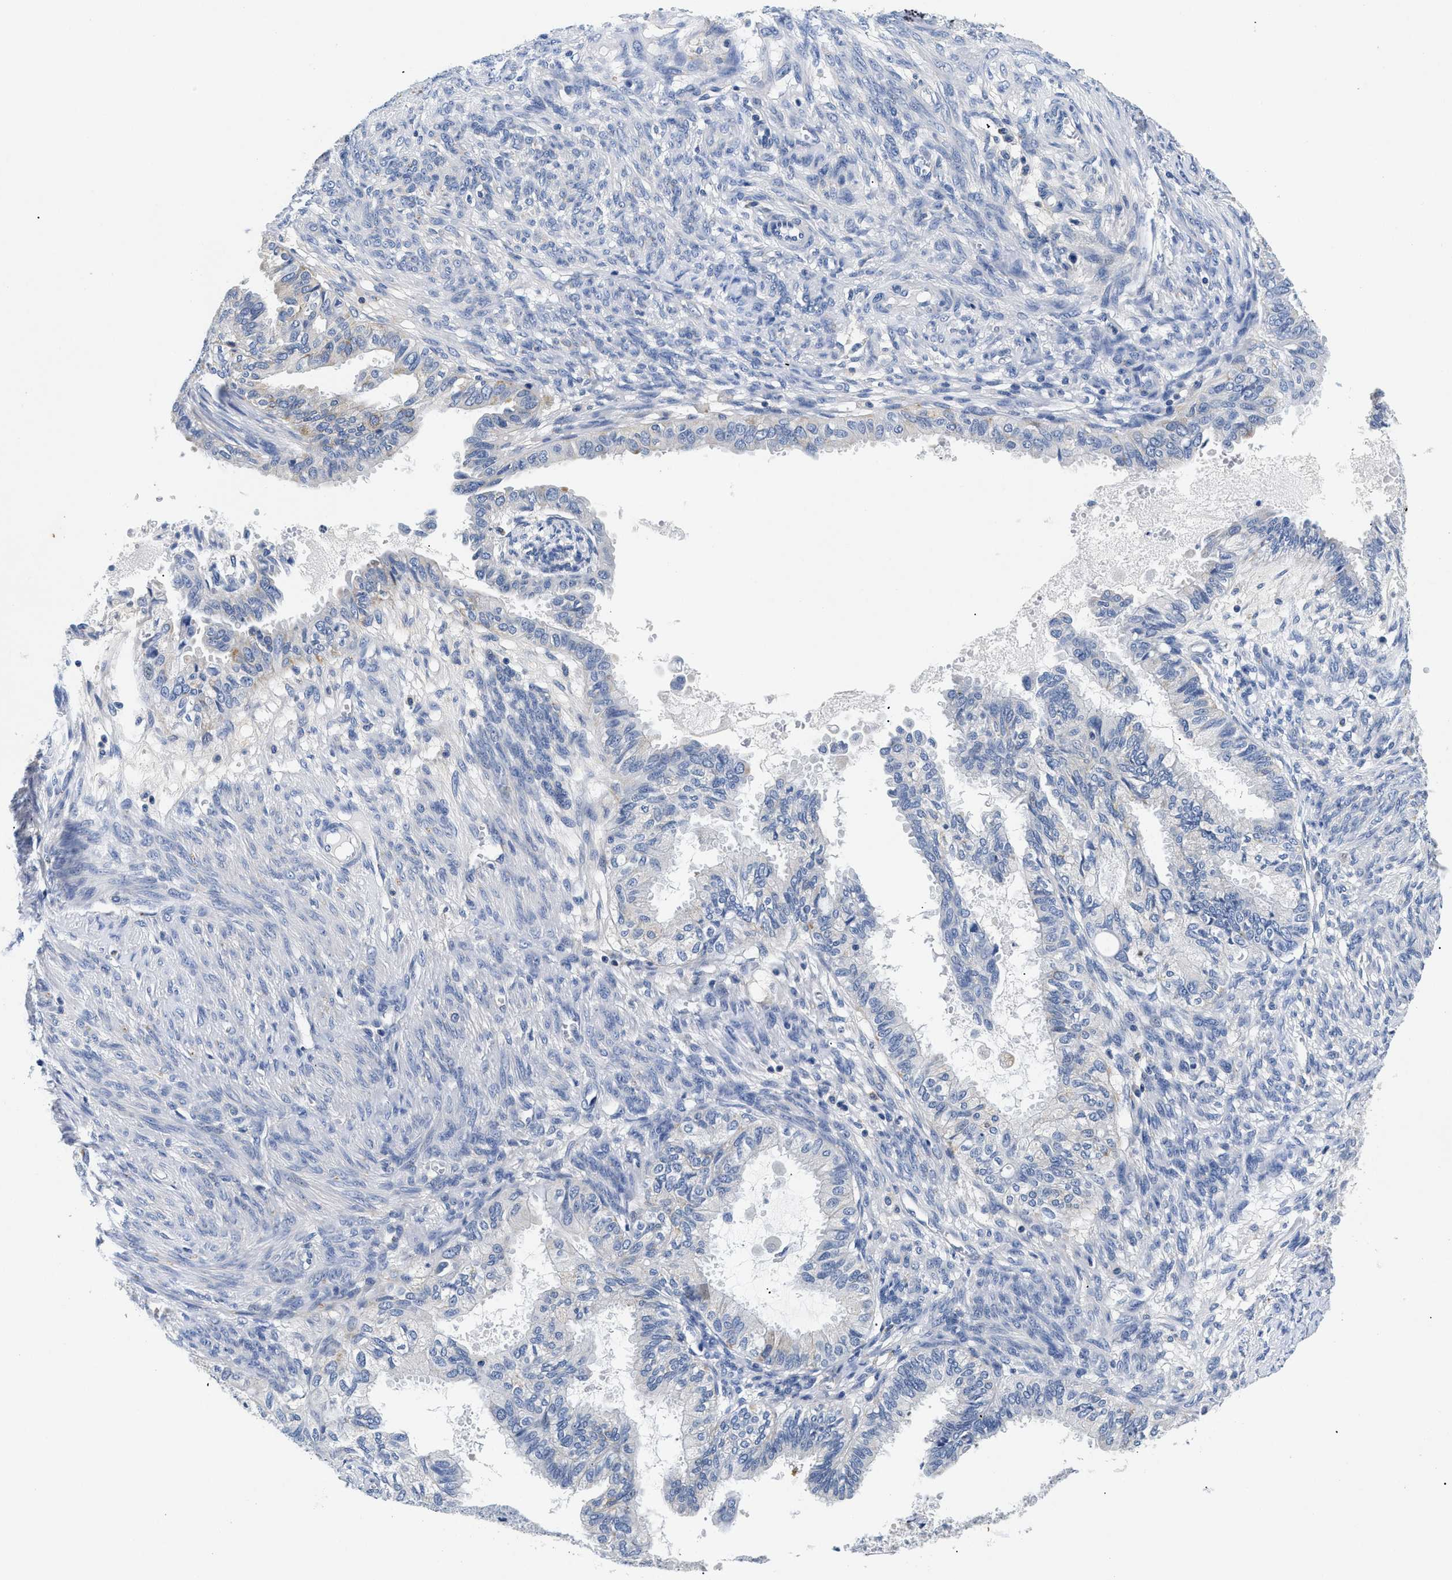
{"staining": {"intensity": "negative", "quantity": "none", "location": "none"}, "tissue": "cervical cancer", "cell_type": "Tumor cells", "image_type": "cancer", "snomed": [{"axis": "morphology", "description": "Normal tissue, NOS"}, {"axis": "morphology", "description": "Adenocarcinoma, NOS"}, {"axis": "topography", "description": "Cervix"}, {"axis": "topography", "description": "Endometrium"}], "caption": "The histopathology image displays no staining of tumor cells in cervical cancer (adenocarcinoma). Nuclei are stained in blue.", "gene": "MEA1", "patient": {"sex": "female", "age": 86}}